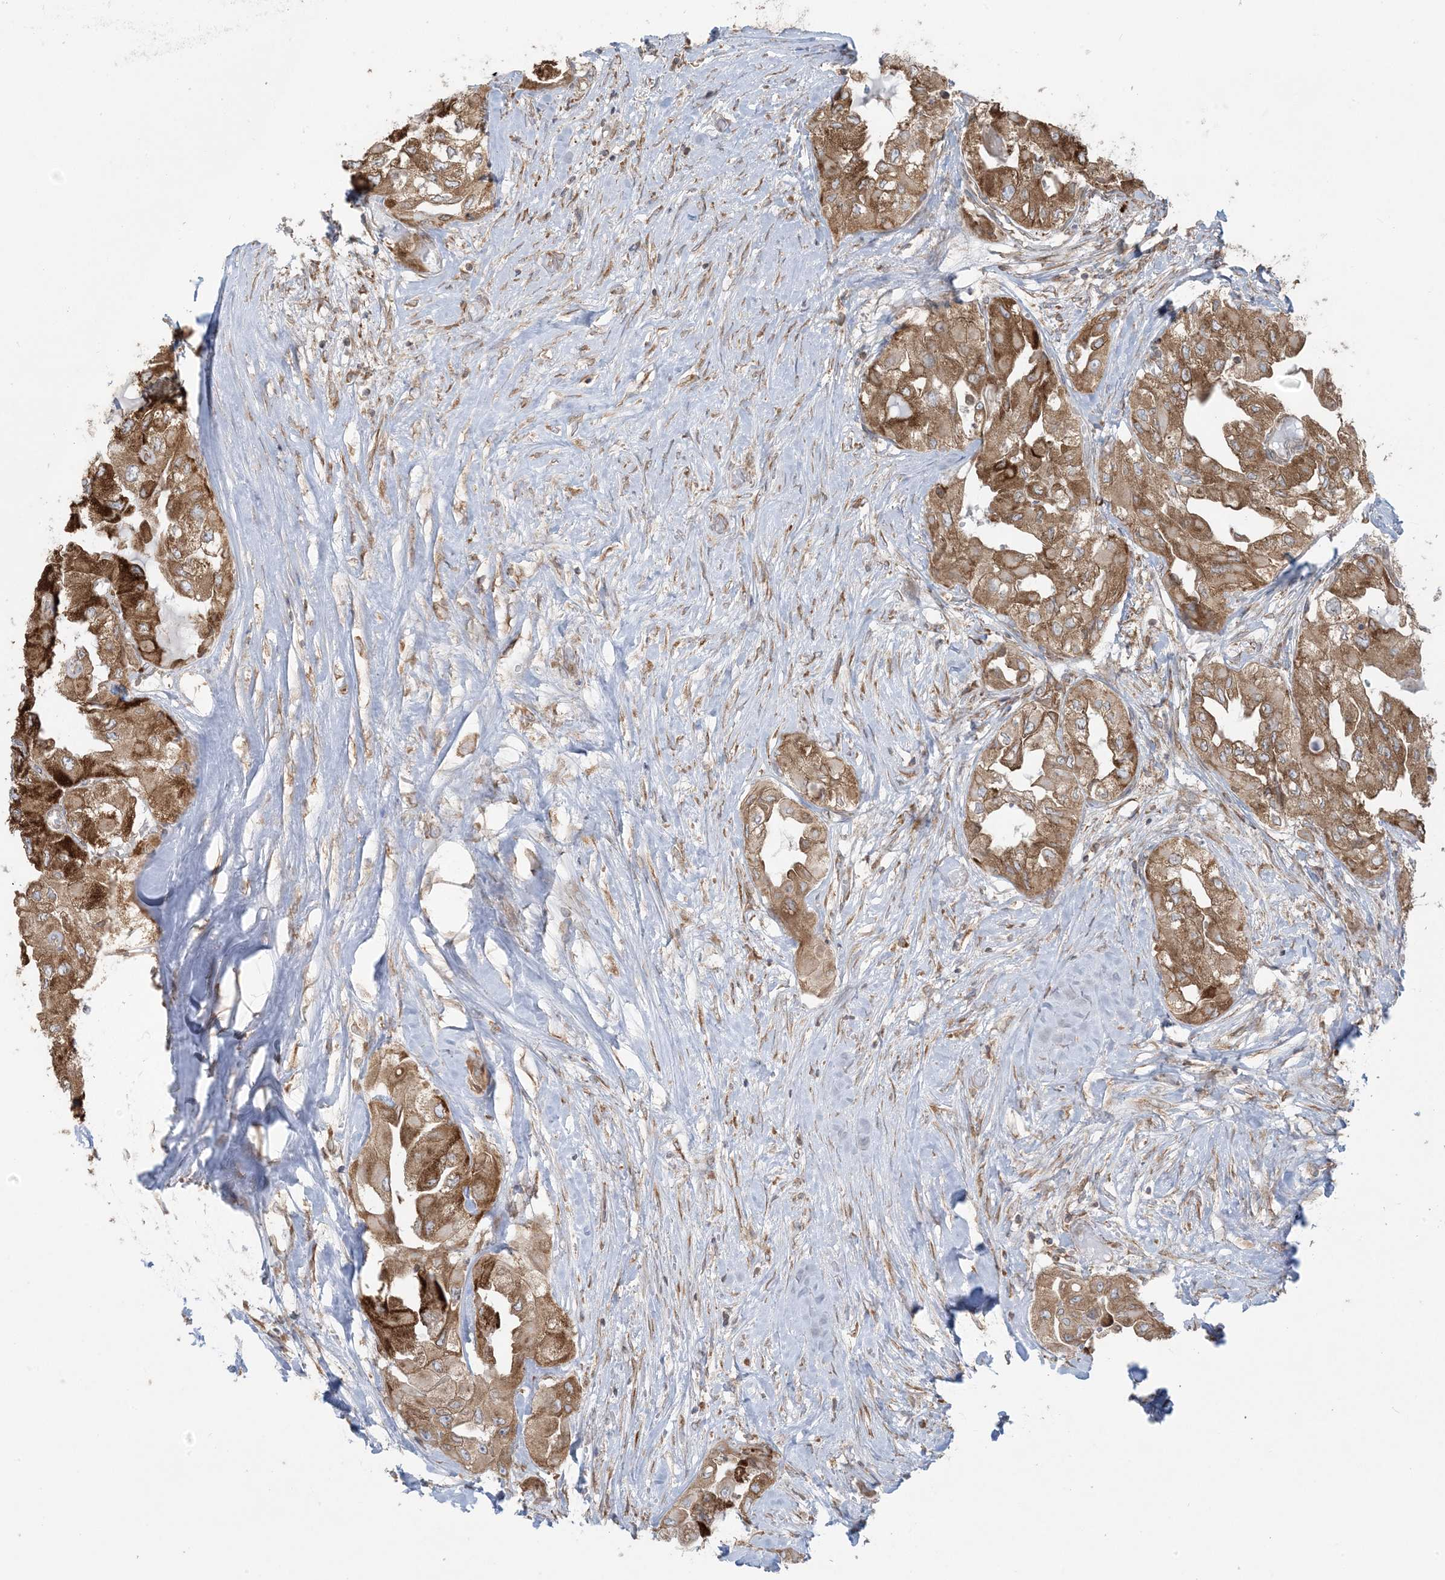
{"staining": {"intensity": "strong", "quantity": ">75%", "location": "cytoplasmic/membranous"}, "tissue": "thyroid cancer", "cell_type": "Tumor cells", "image_type": "cancer", "snomed": [{"axis": "morphology", "description": "Papillary adenocarcinoma, NOS"}, {"axis": "topography", "description": "Thyroid gland"}], "caption": "An immunohistochemistry photomicrograph of neoplastic tissue is shown. Protein staining in brown shows strong cytoplasmic/membranous positivity in thyroid papillary adenocarcinoma within tumor cells. The staining was performed using DAB to visualize the protein expression in brown, while the nuclei were stained in blue with hematoxylin (Magnification: 20x).", "gene": "UBXN4", "patient": {"sex": "female", "age": 59}}